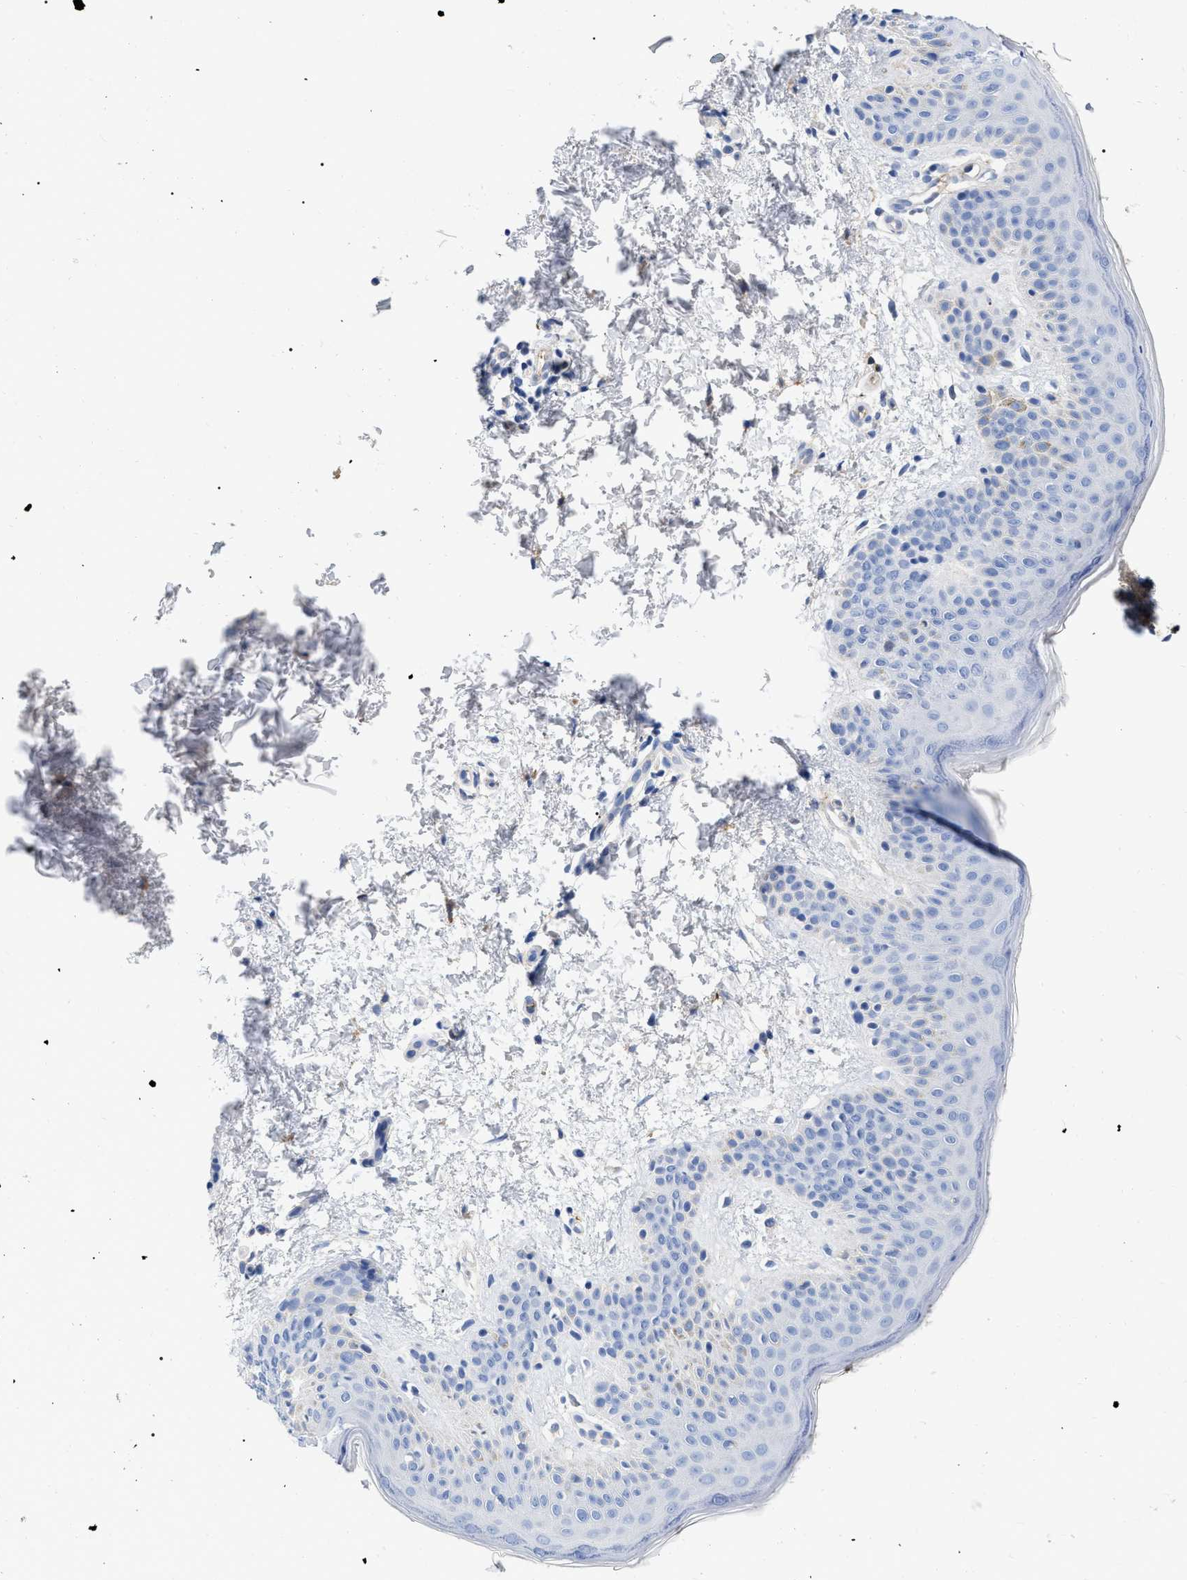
{"staining": {"intensity": "negative", "quantity": "none", "location": "none"}, "tissue": "skin", "cell_type": "Fibroblasts", "image_type": "normal", "snomed": [{"axis": "morphology", "description": "Normal tissue, NOS"}, {"axis": "topography", "description": "Skin"}], "caption": "Unremarkable skin was stained to show a protein in brown. There is no significant expression in fibroblasts. (IHC, brightfield microscopy, high magnification).", "gene": "IGHV5", "patient": {"sex": "male", "age": 40}}